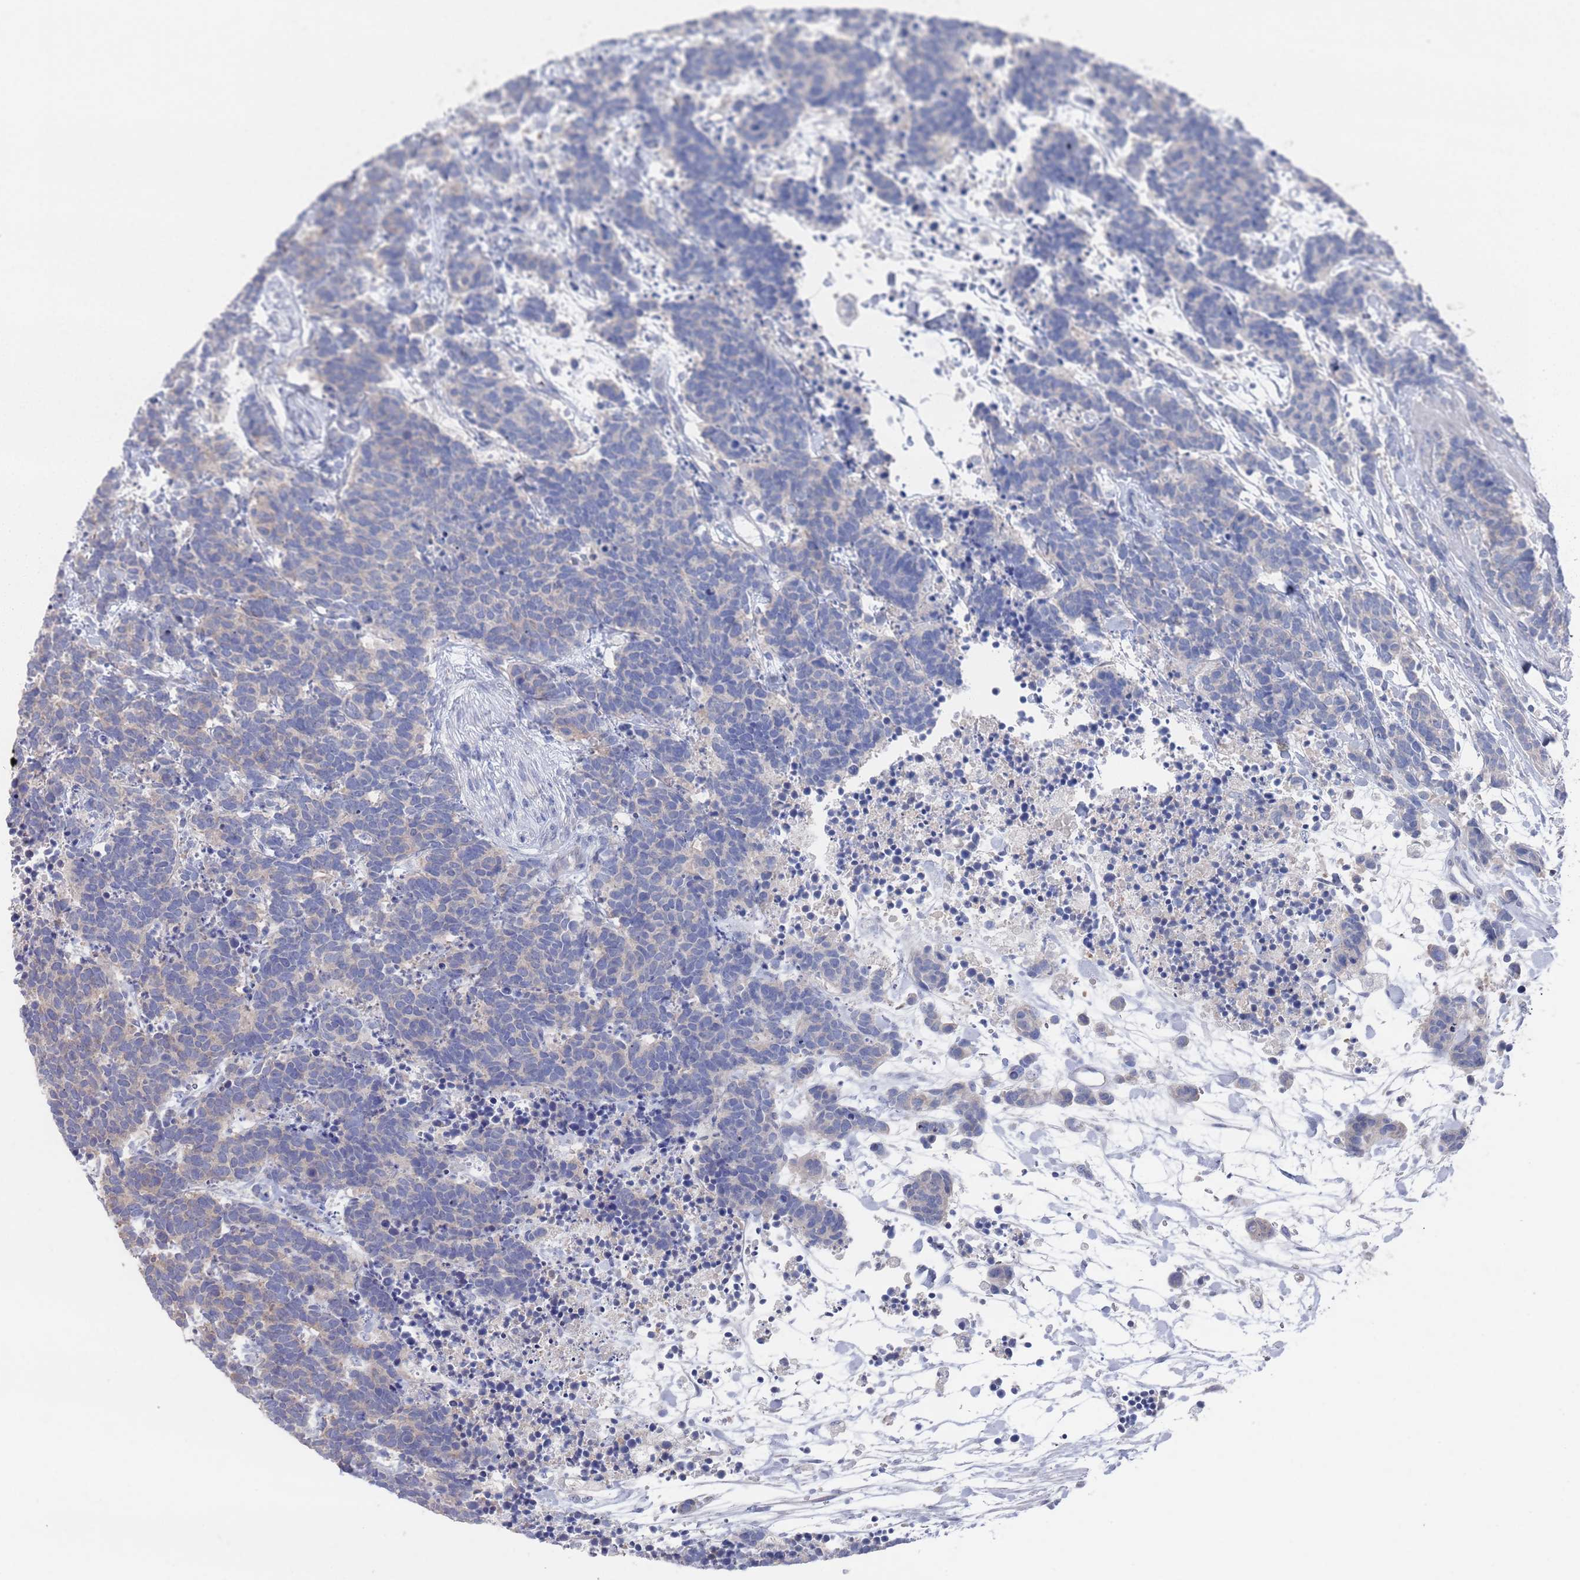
{"staining": {"intensity": "negative", "quantity": "none", "location": "none"}, "tissue": "carcinoid", "cell_type": "Tumor cells", "image_type": "cancer", "snomed": [{"axis": "morphology", "description": "Carcinoma, NOS"}, {"axis": "morphology", "description": "Carcinoid, malignant, NOS"}, {"axis": "topography", "description": "Prostate"}], "caption": "Tumor cells are negative for protein expression in human carcinoid.", "gene": "TMCO3", "patient": {"sex": "male", "age": 57}}